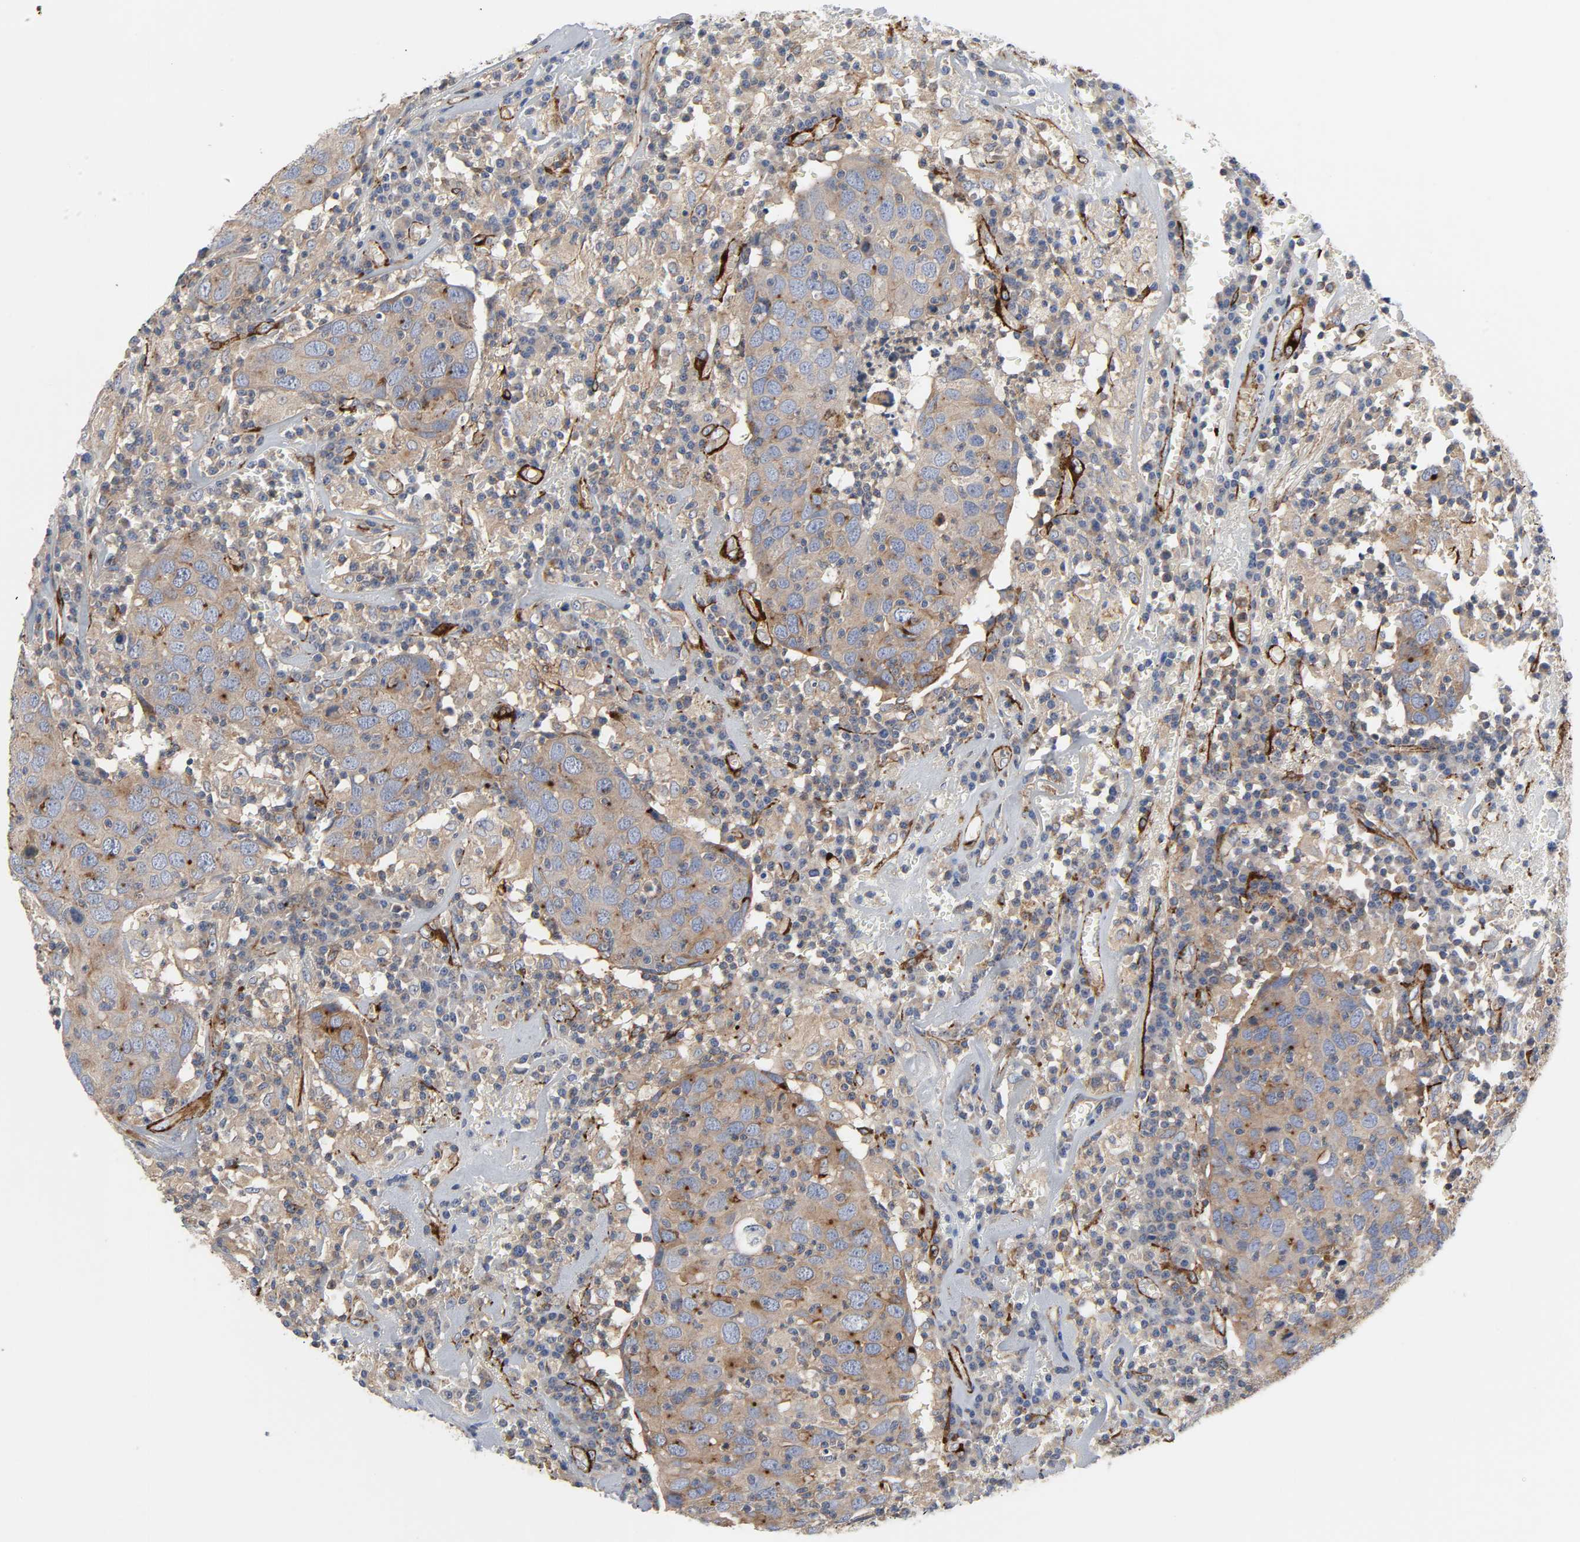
{"staining": {"intensity": "moderate", "quantity": "25%-75%", "location": "cytoplasmic/membranous"}, "tissue": "head and neck cancer", "cell_type": "Tumor cells", "image_type": "cancer", "snomed": [{"axis": "morphology", "description": "Adenocarcinoma, NOS"}, {"axis": "topography", "description": "Salivary gland"}, {"axis": "topography", "description": "Head-Neck"}], "caption": "Human head and neck adenocarcinoma stained with a brown dye exhibits moderate cytoplasmic/membranous positive positivity in approximately 25%-75% of tumor cells.", "gene": "ARHGAP1", "patient": {"sex": "female", "age": 65}}